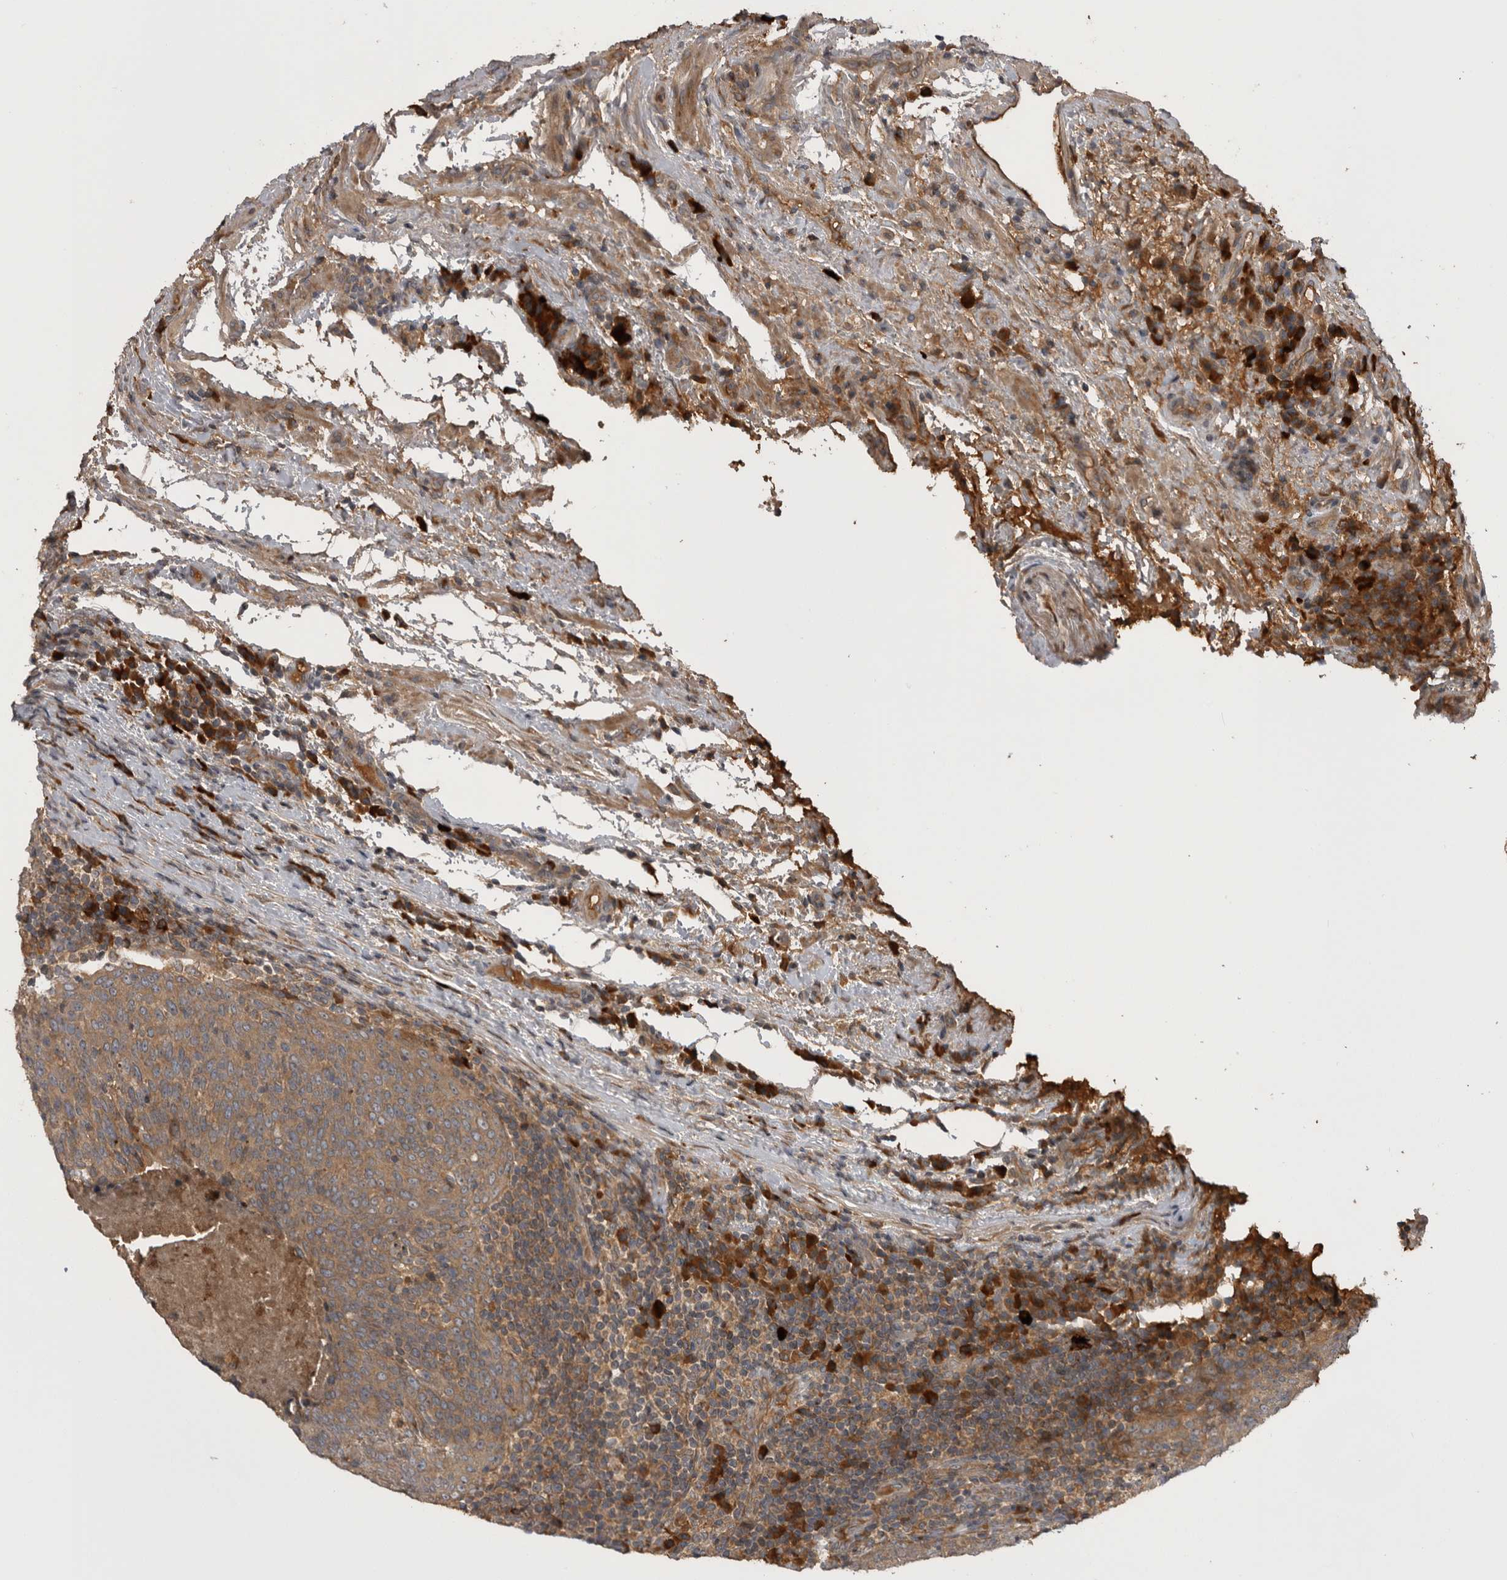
{"staining": {"intensity": "moderate", "quantity": ">75%", "location": "cytoplasmic/membranous"}, "tissue": "head and neck cancer", "cell_type": "Tumor cells", "image_type": "cancer", "snomed": [{"axis": "morphology", "description": "Squamous cell carcinoma, NOS"}, {"axis": "morphology", "description": "Squamous cell carcinoma, metastatic, NOS"}, {"axis": "topography", "description": "Lymph node"}, {"axis": "topography", "description": "Head-Neck"}], "caption": "Tumor cells show medium levels of moderate cytoplasmic/membranous positivity in about >75% of cells in head and neck squamous cell carcinoma.", "gene": "RAB3GAP2", "patient": {"sex": "male", "age": 62}}